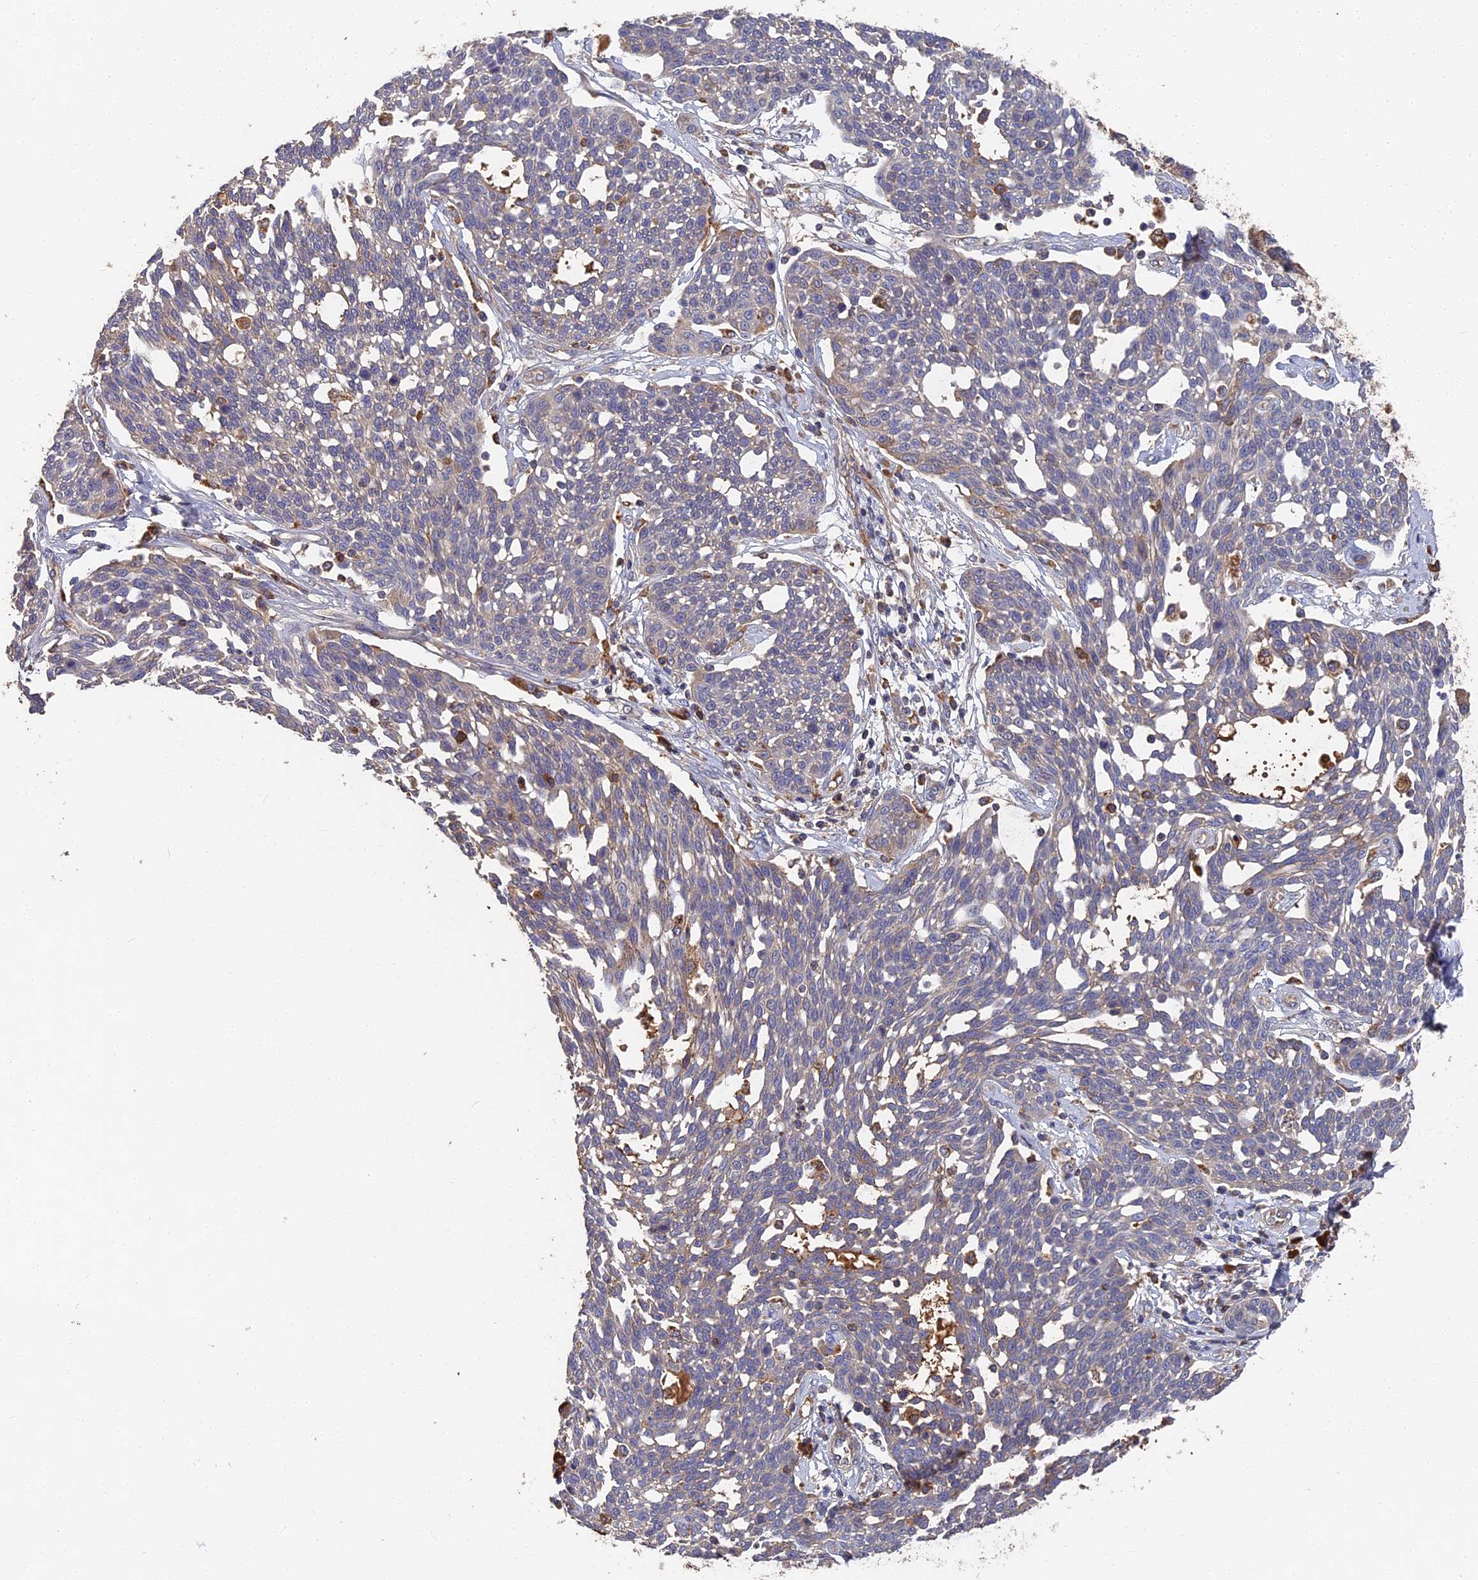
{"staining": {"intensity": "negative", "quantity": "none", "location": "none"}, "tissue": "cervical cancer", "cell_type": "Tumor cells", "image_type": "cancer", "snomed": [{"axis": "morphology", "description": "Squamous cell carcinoma, NOS"}, {"axis": "topography", "description": "Cervix"}], "caption": "Cervical squamous cell carcinoma was stained to show a protein in brown. There is no significant expression in tumor cells. The staining was performed using DAB (3,3'-diaminobenzidine) to visualize the protein expression in brown, while the nuclei were stained in blue with hematoxylin (Magnification: 20x).", "gene": "DHRS11", "patient": {"sex": "female", "age": 34}}